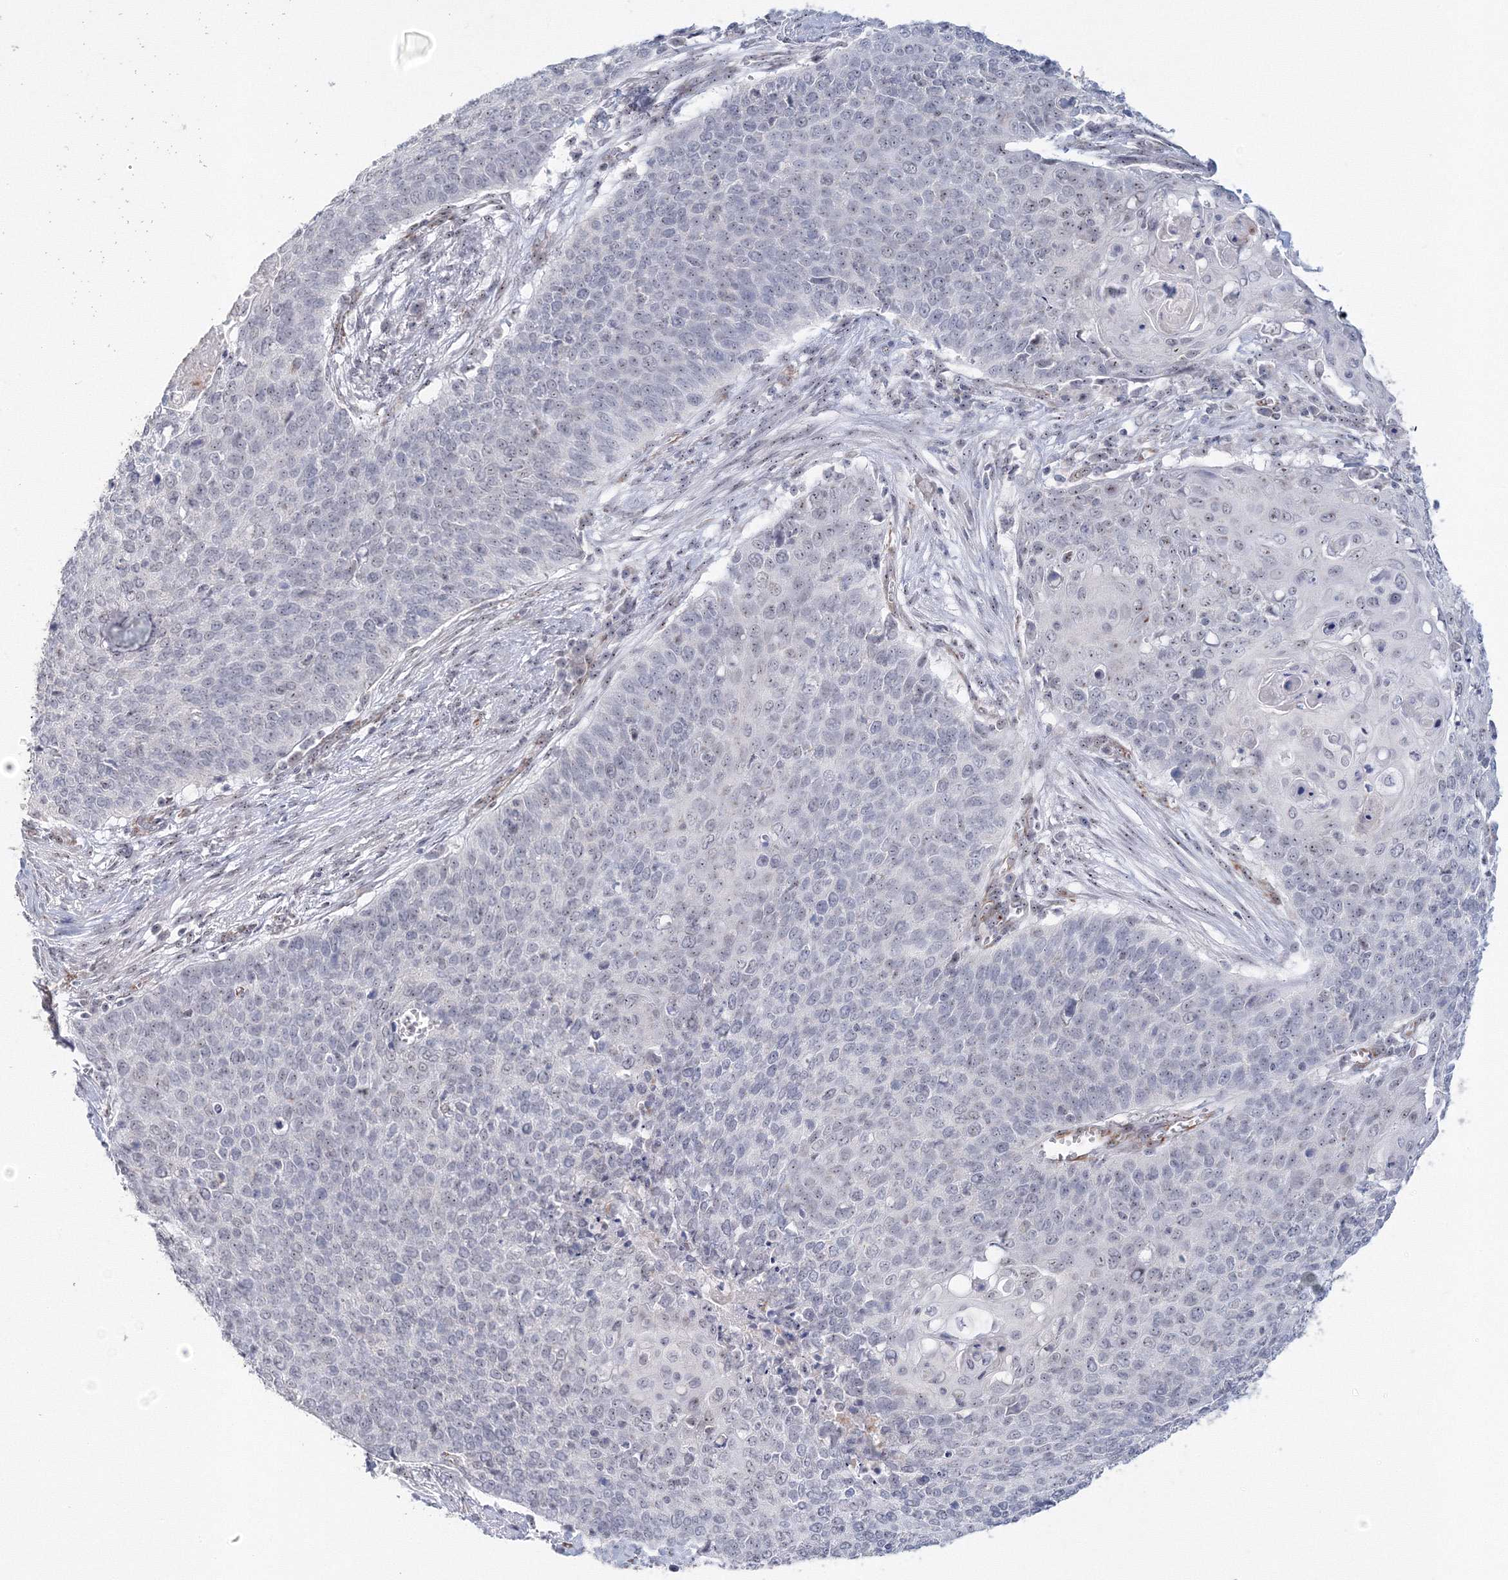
{"staining": {"intensity": "negative", "quantity": "none", "location": "none"}, "tissue": "cervical cancer", "cell_type": "Tumor cells", "image_type": "cancer", "snomed": [{"axis": "morphology", "description": "Squamous cell carcinoma, NOS"}, {"axis": "topography", "description": "Cervix"}], "caption": "This photomicrograph is of cervical squamous cell carcinoma stained with IHC to label a protein in brown with the nuclei are counter-stained blue. There is no positivity in tumor cells.", "gene": "SIRT7", "patient": {"sex": "female", "age": 39}}